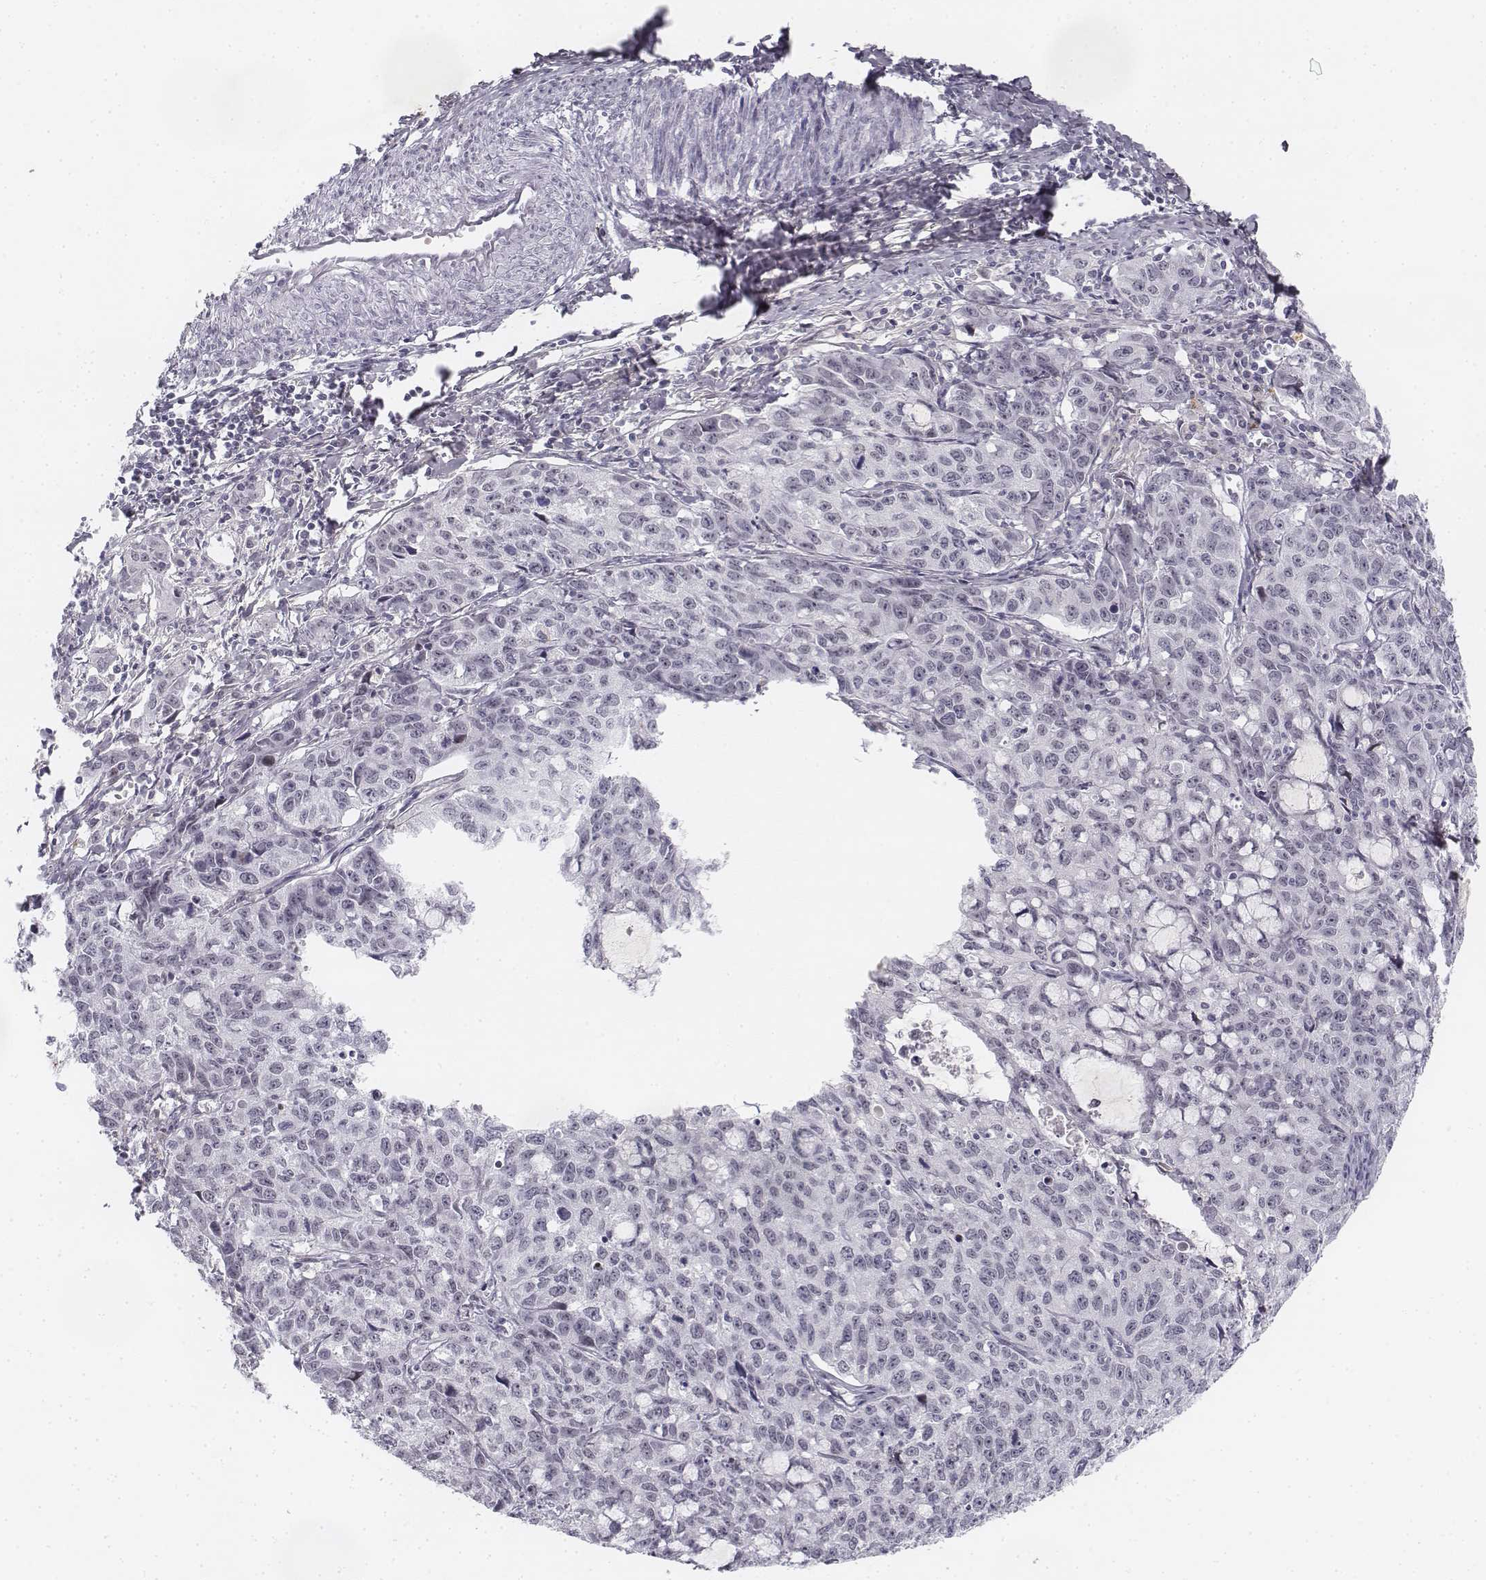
{"staining": {"intensity": "negative", "quantity": "none", "location": "none"}, "tissue": "cervical cancer", "cell_type": "Tumor cells", "image_type": "cancer", "snomed": [{"axis": "morphology", "description": "Squamous cell carcinoma, NOS"}, {"axis": "topography", "description": "Cervix"}], "caption": "Tumor cells show no significant protein positivity in cervical squamous cell carcinoma. (DAB immunohistochemistry visualized using brightfield microscopy, high magnification).", "gene": "KRT84", "patient": {"sex": "female", "age": 28}}